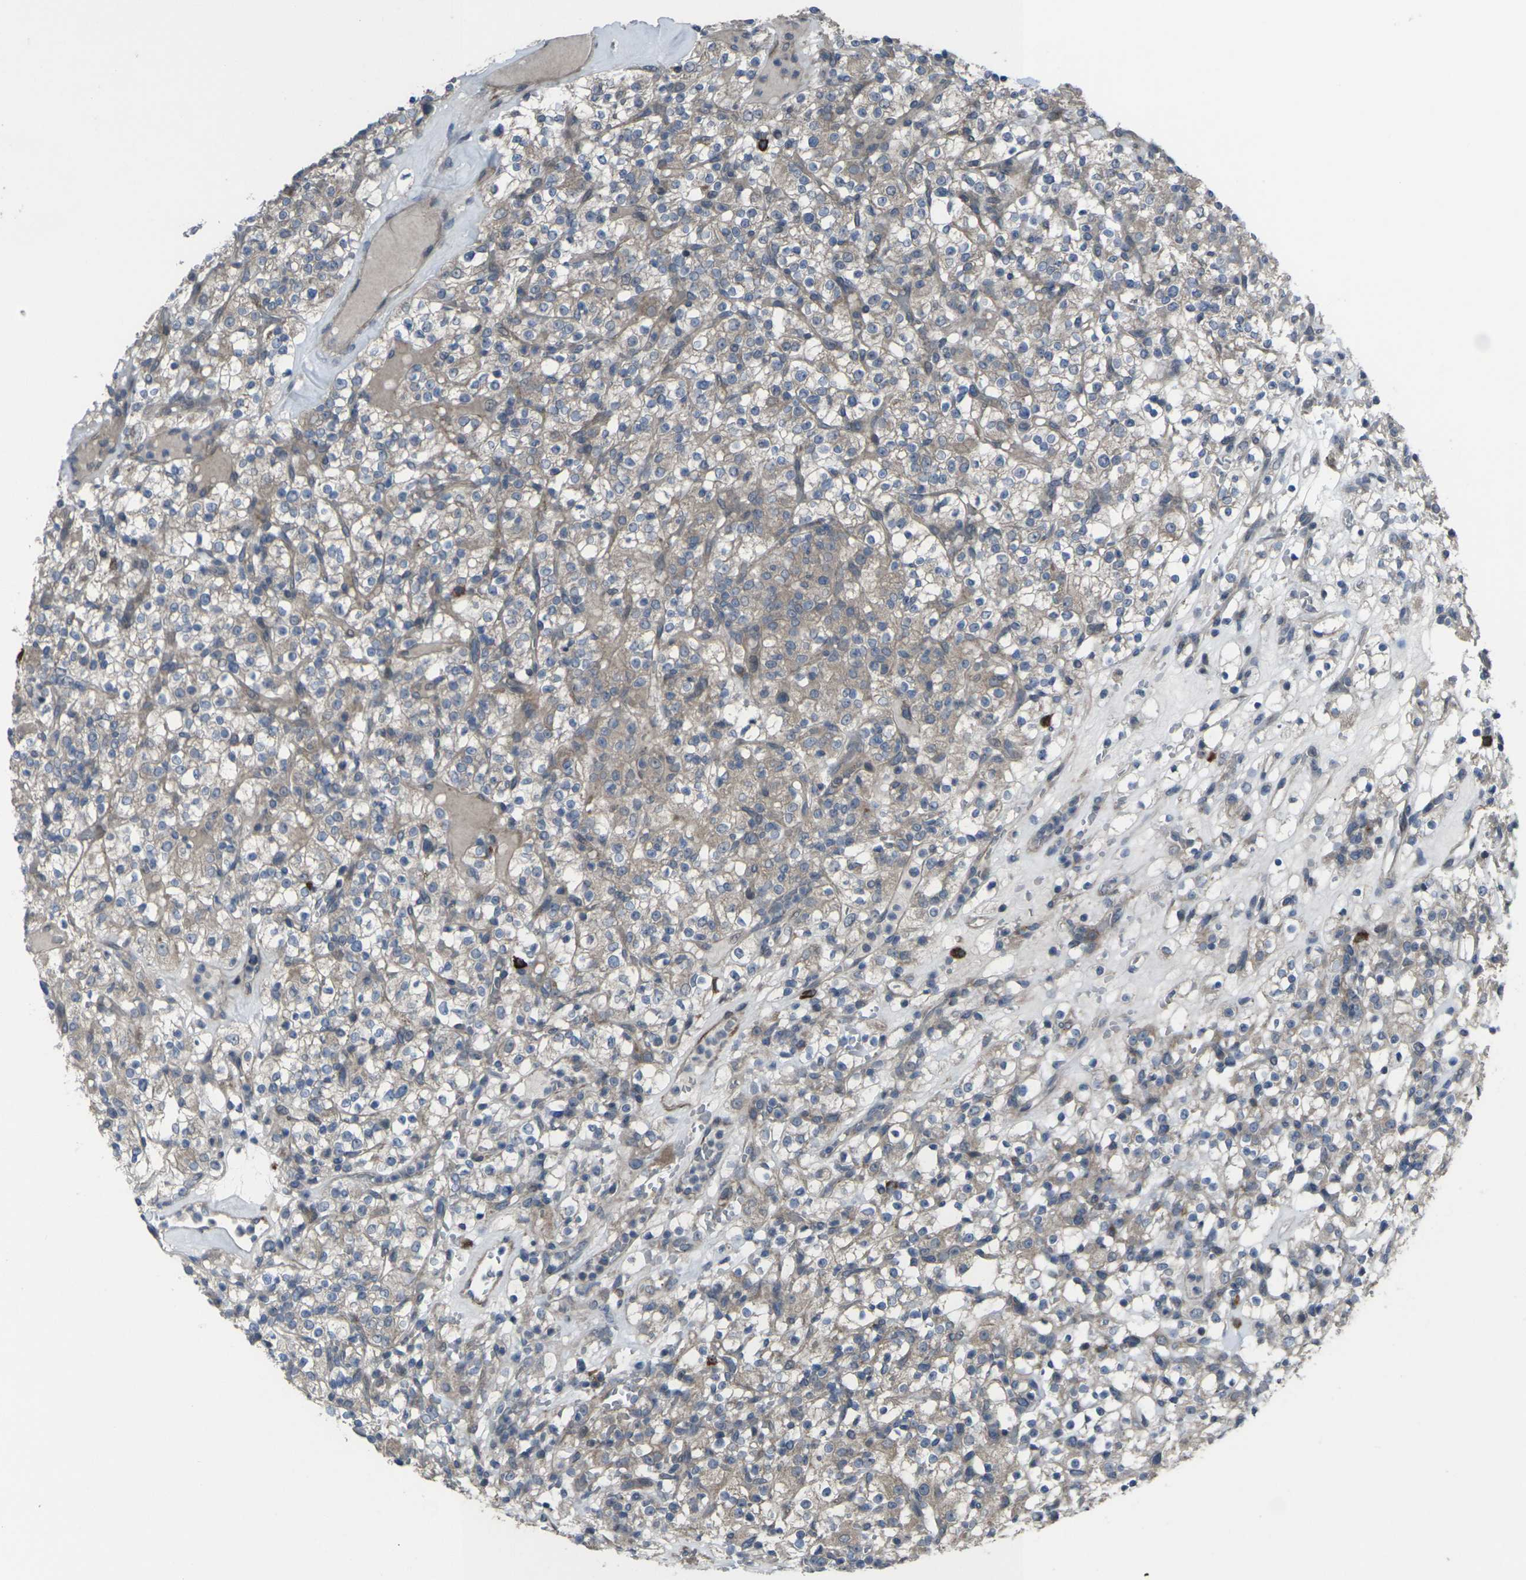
{"staining": {"intensity": "weak", "quantity": ">75%", "location": "cytoplasmic/membranous"}, "tissue": "renal cancer", "cell_type": "Tumor cells", "image_type": "cancer", "snomed": [{"axis": "morphology", "description": "Normal tissue, NOS"}, {"axis": "morphology", "description": "Adenocarcinoma, NOS"}, {"axis": "topography", "description": "Kidney"}], "caption": "An IHC image of neoplastic tissue is shown. Protein staining in brown labels weak cytoplasmic/membranous positivity in adenocarcinoma (renal) within tumor cells.", "gene": "CCR10", "patient": {"sex": "female", "age": 72}}